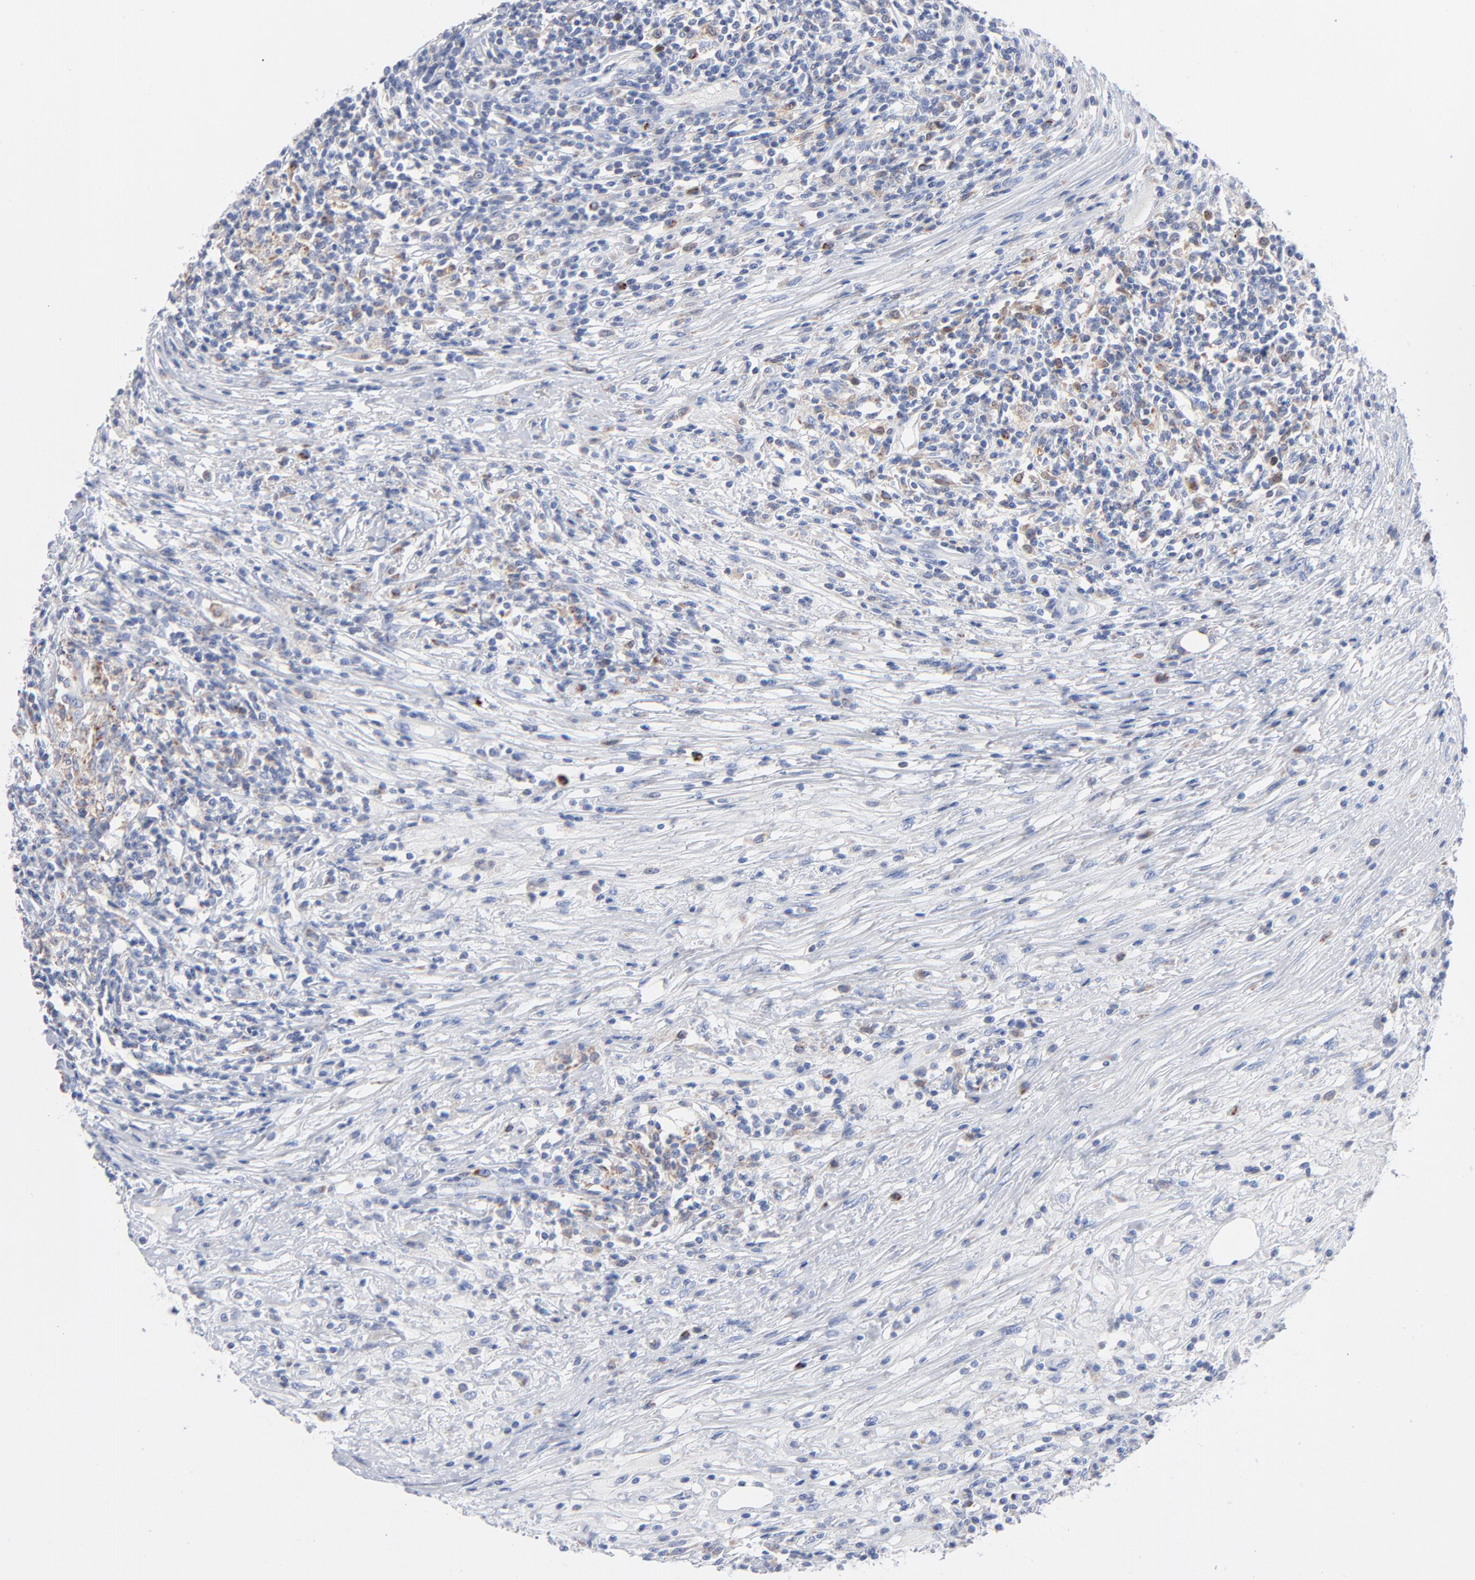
{"staining": {"intensity": "moderate", "quantity": "25%-75%", "location": "cytoplasmic/membranous"}, "tissue": "lymphoma", "cell_type": "Tumor cells", "image_type": "cancer", "snomed": [{"axis": "morphology", "description": "Malignant lymphoma, non-Hodgkin's type, High grade"}, {"axis": "topography", "description": "Lymph node"}], "caption": "Human lymphoma stained with a brown dye shows moderate cytoplasmic/membranous positive staining in approximately 25%-75% of tumor cells.", "gene": "CHCHD10", "patient": {"sex": "female", "age": 84}}